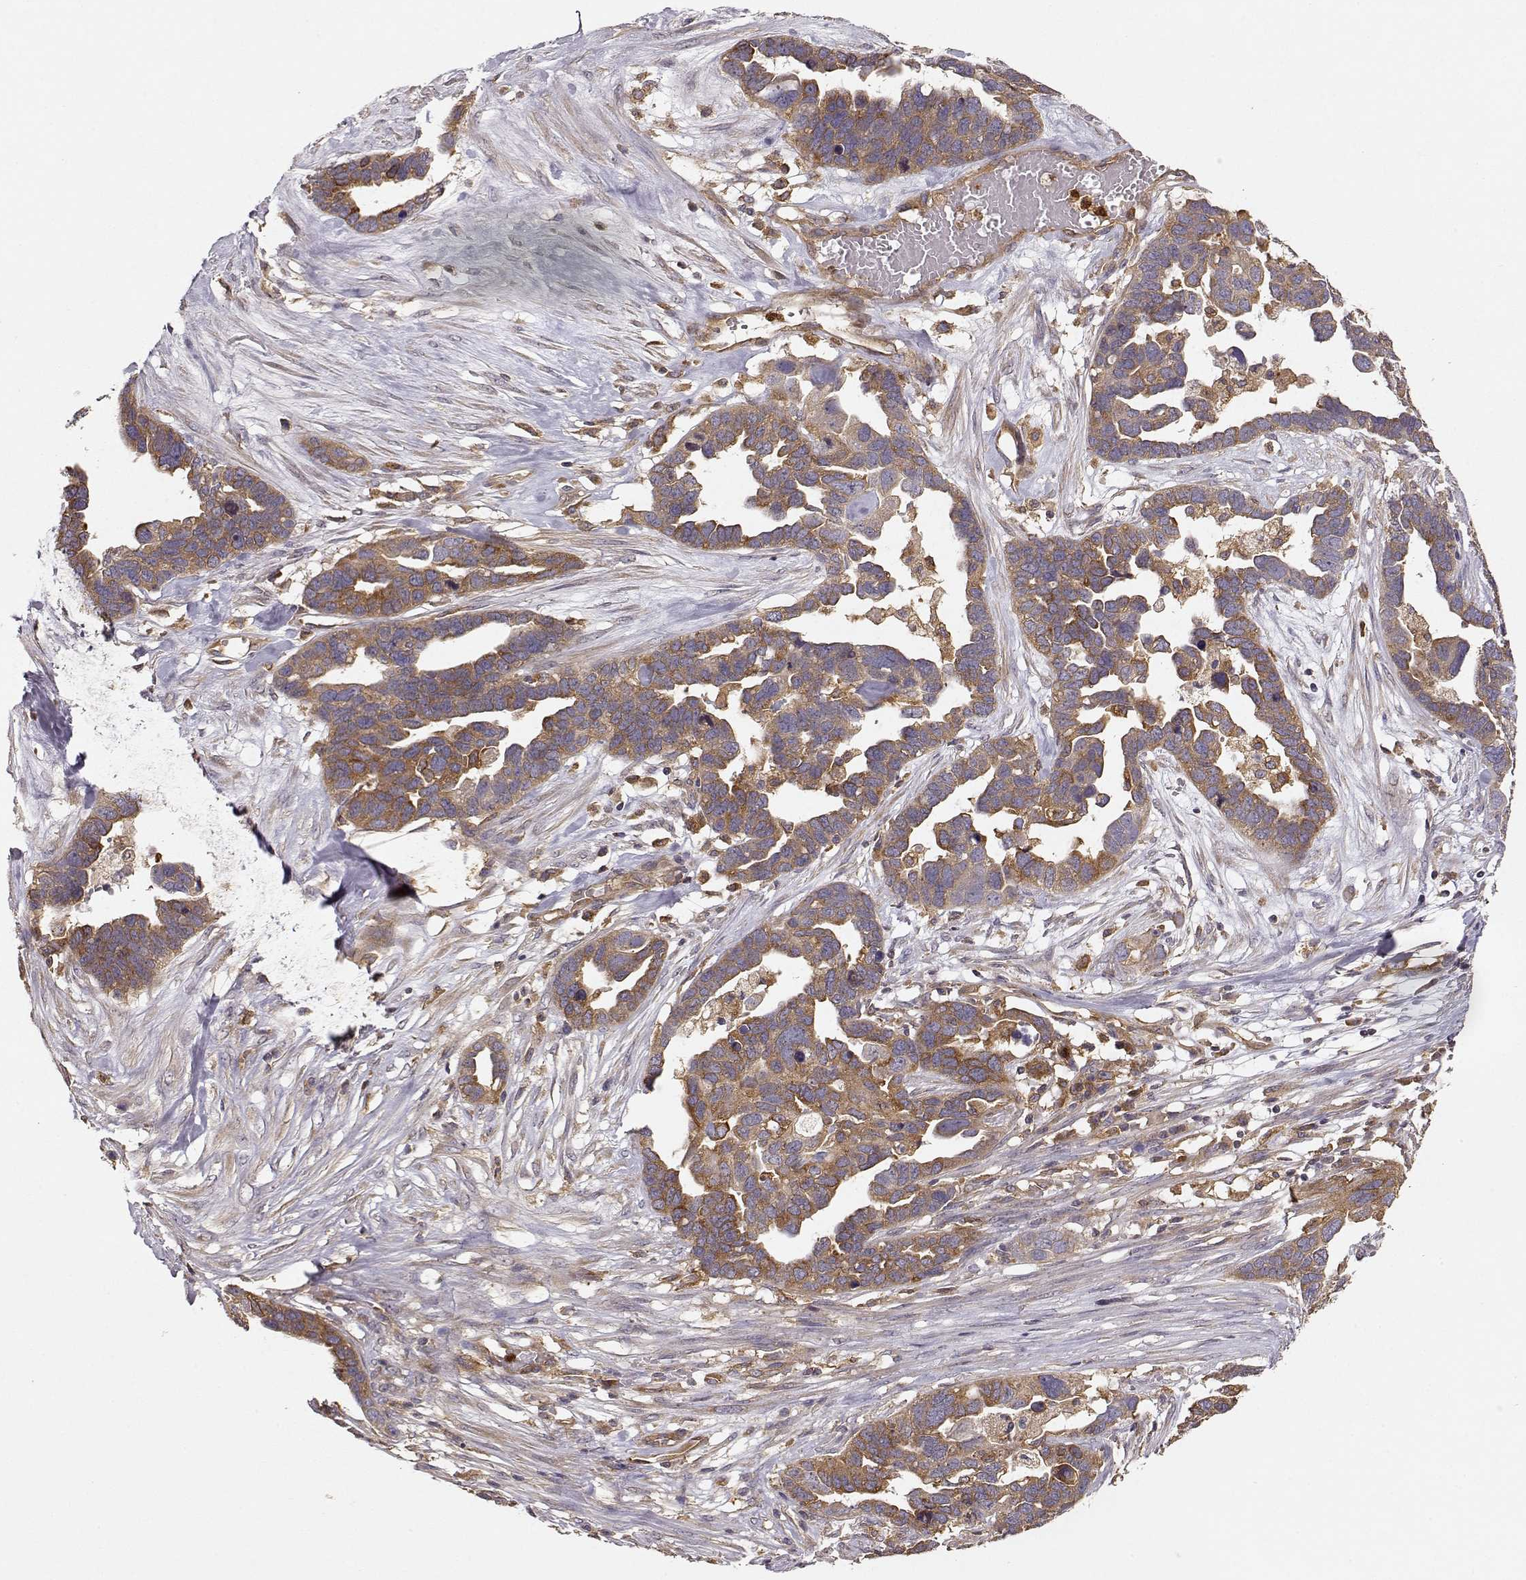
{"staining": {"intensity": "strong", "quantity": "<25%", "location": "cytoplasmic/membranous"}, "tissue": "ovarian cancer", "cell_type": "Tumor cells", "image_type": "cancer", "snomed": [{"axis": "morphology", "description": "Cystadenocarcinoma, serous, NOS"}, {"axis": "topography", "description": "Ovary"}], "caption": "The immunohistochemical stain highlights strong cytoplasmic/membranous staining in tumor cells of ovarian serous cystadenocarcinoma tissue. (Brightfield microscopy of DAB IHC at high magnification).", "gene": "ARHGEF2", "patient": {"sex": "female", "age": 54}}